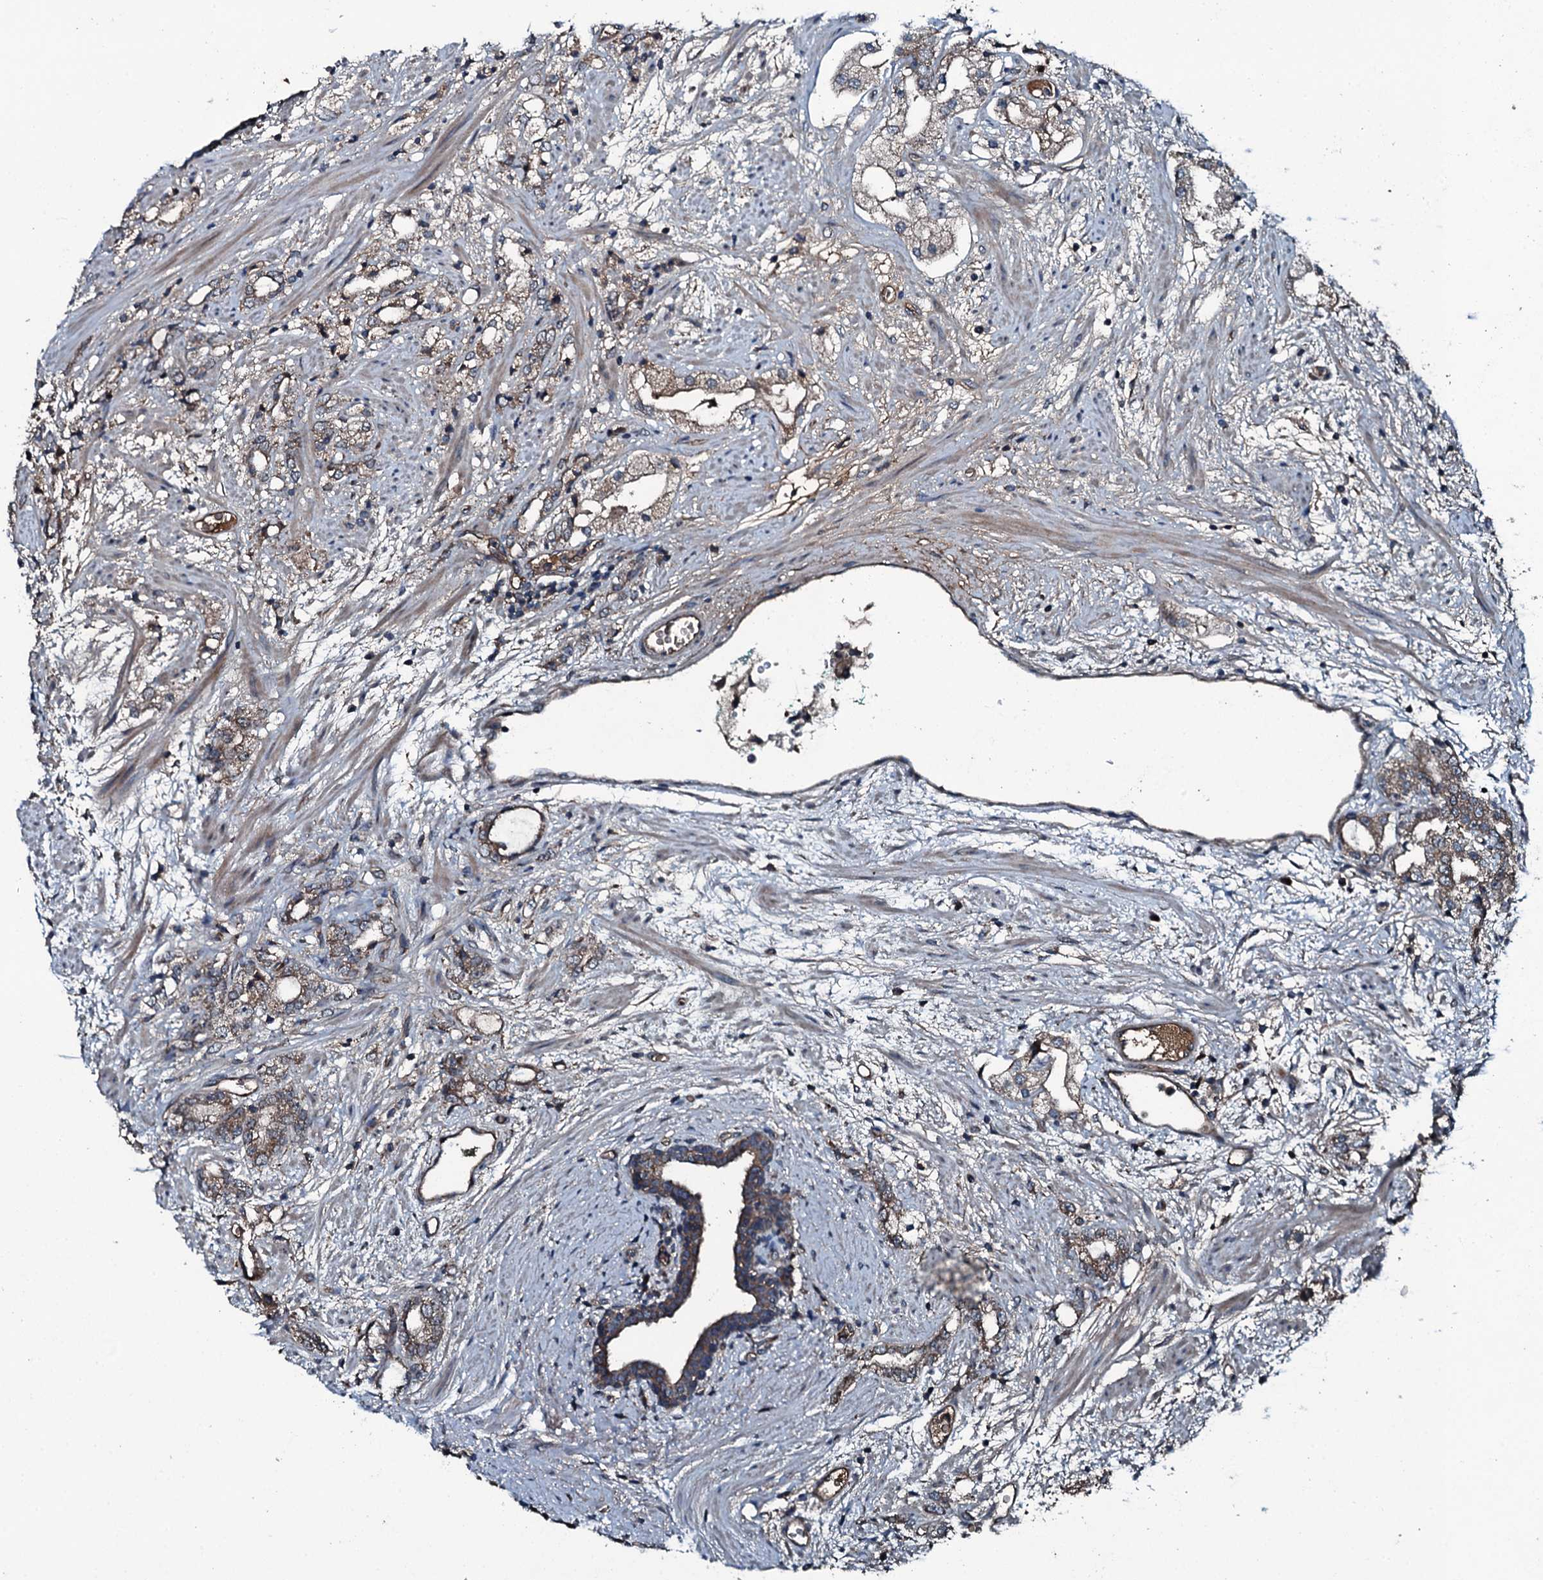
{"staining": {"intensity": "weak", "quantity": "<25%", "location": "cytoplasmic/membranous"}, "tissue": "prostate cancer", "cell_type": "Tumor cells", "image_type": "cancer", "snomed": [{"axis": "morphology", "description": "Adenocarcinoma, High grade"}, {"axis": "topography", "description": "Prostate"}], "caption": "The photomicrograph reveals no significant positivity in tumor cells of prostate cancer. (Immunohistochemistry (ihc), brightfield microscopy, high magnification).", "gene": "TRIM7", "patient": {"sex": "male", "age": 64}}